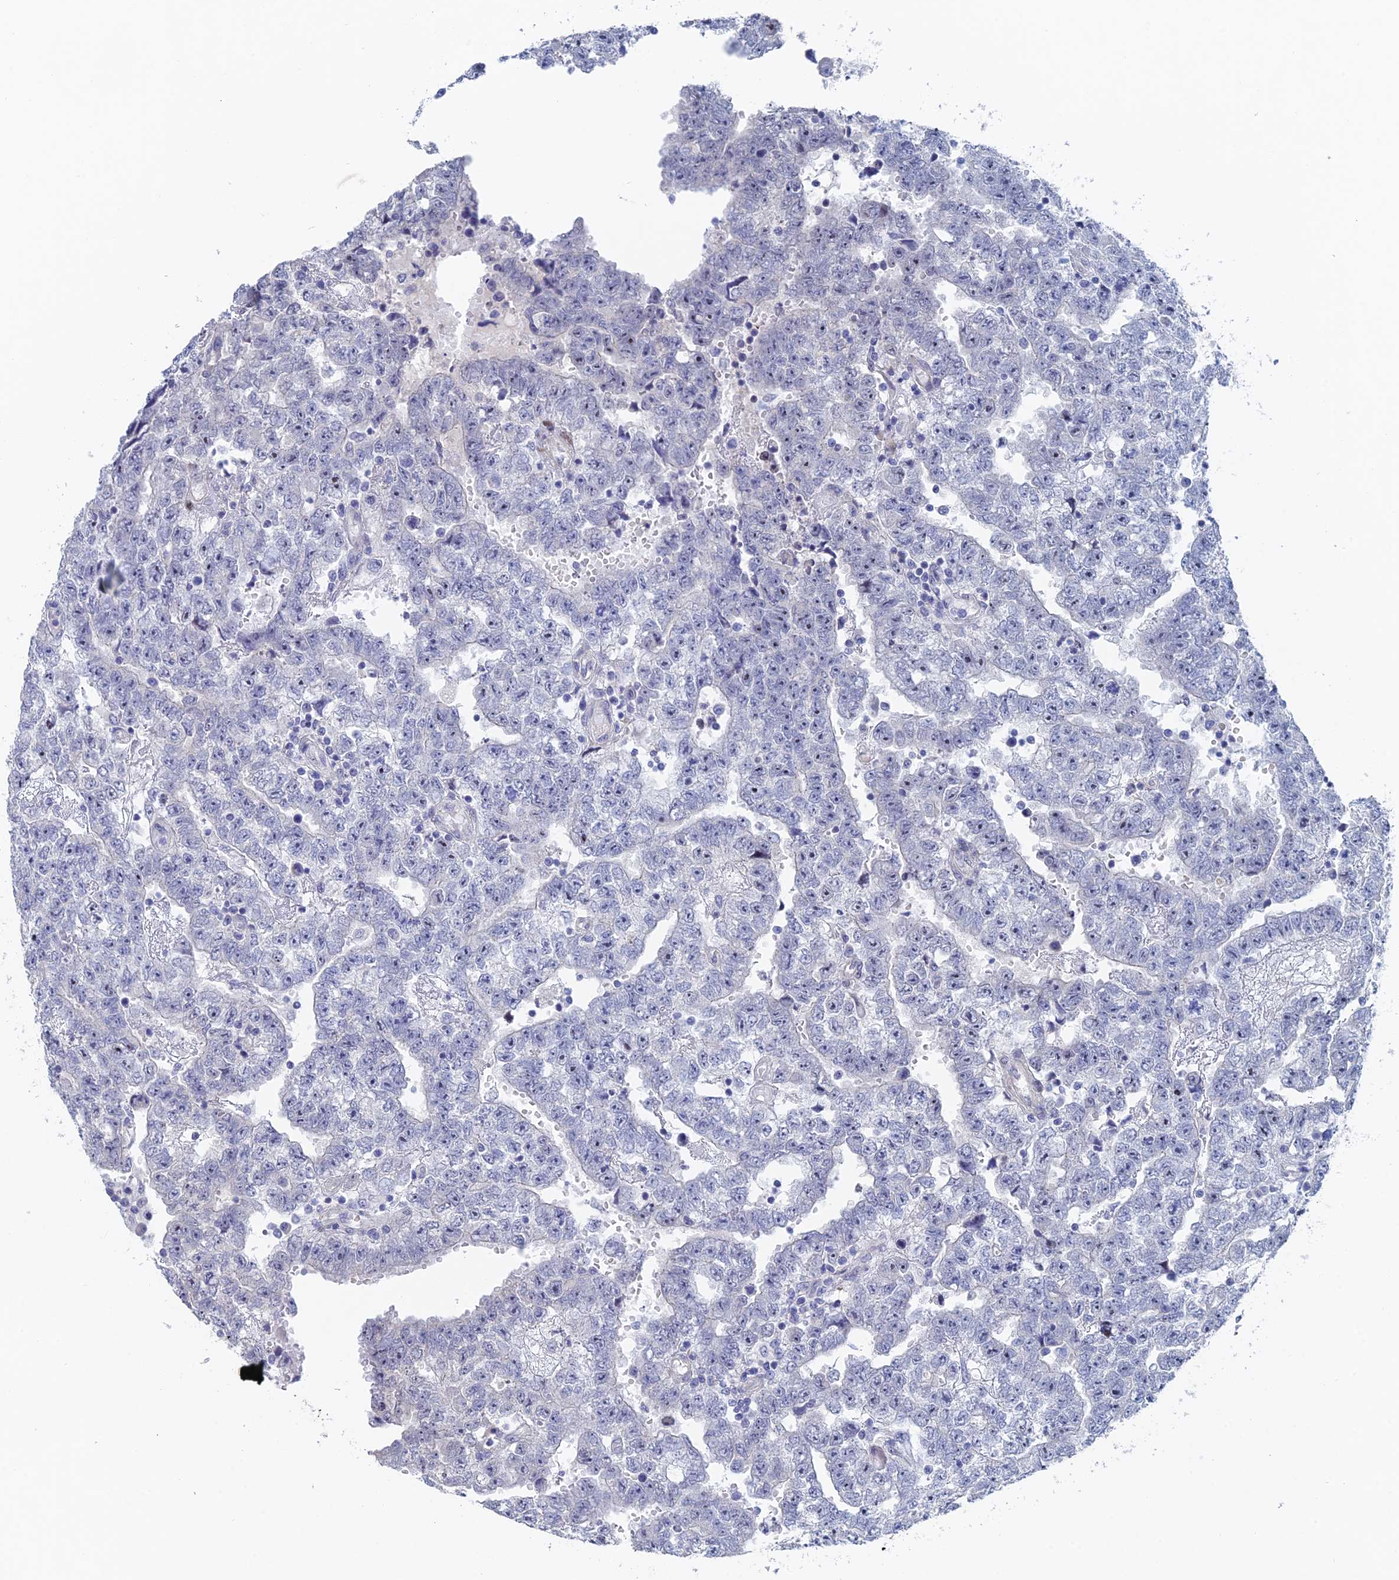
{"staining": {"intensity": "negative", "quantity": "none", "location": "none"}, "tissue": "testis cancer", "cell_type": "Tumor cells", "image_type": "cancer", "snomed": [{"axis": "morphology", "description": "Carcinoma, Embryonal, NOS"}, {"axis": "topography", "description": "Testis"}], "caption": "Immunohistochemical staining of human embryonal carcinoma (testis) exhibits no significant staining in tumor cells.", "gene": "DRGX", "patient": {"sex": "male", "age": 25}}